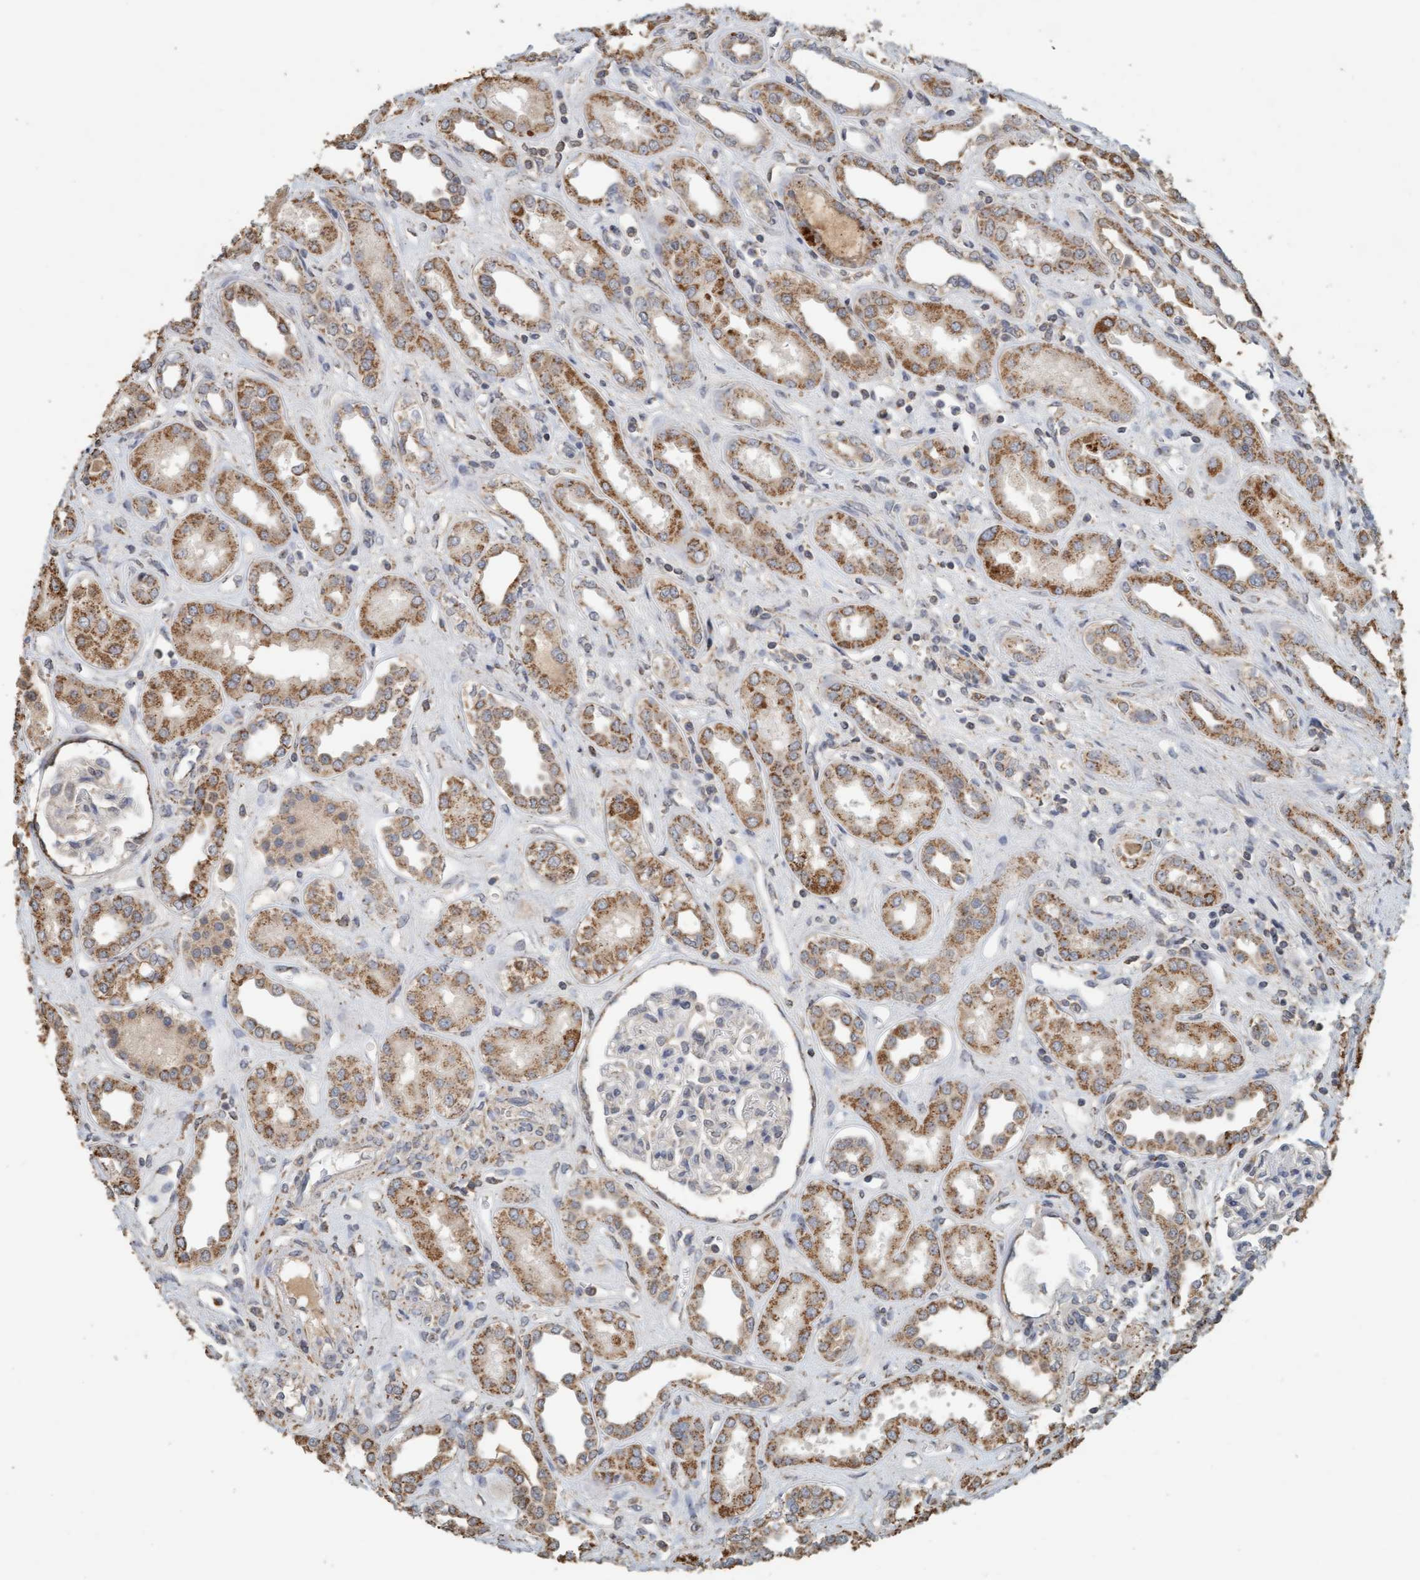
{"staining": {"intensity": "negative", "quantity": "none", "location": "none"}, "tissue": "kidney", "cell_type": "Cells in glomeruli", "image_type": "normal", "snomed": [{"axis": "morphology", "description": "Normal tissue, NOS"}, {"axis": "topography", "description": "Kidney"}], "caption": "This is a photomicrograph of immunohistochemistry staining of unremarkable kidney, which shows no staining in cells in glomeruli. (DAB immunohistochemistry with hematoxylin counter stain).", "gene": "VSIG8", "patient": {"sex": "male", "age": 59}}